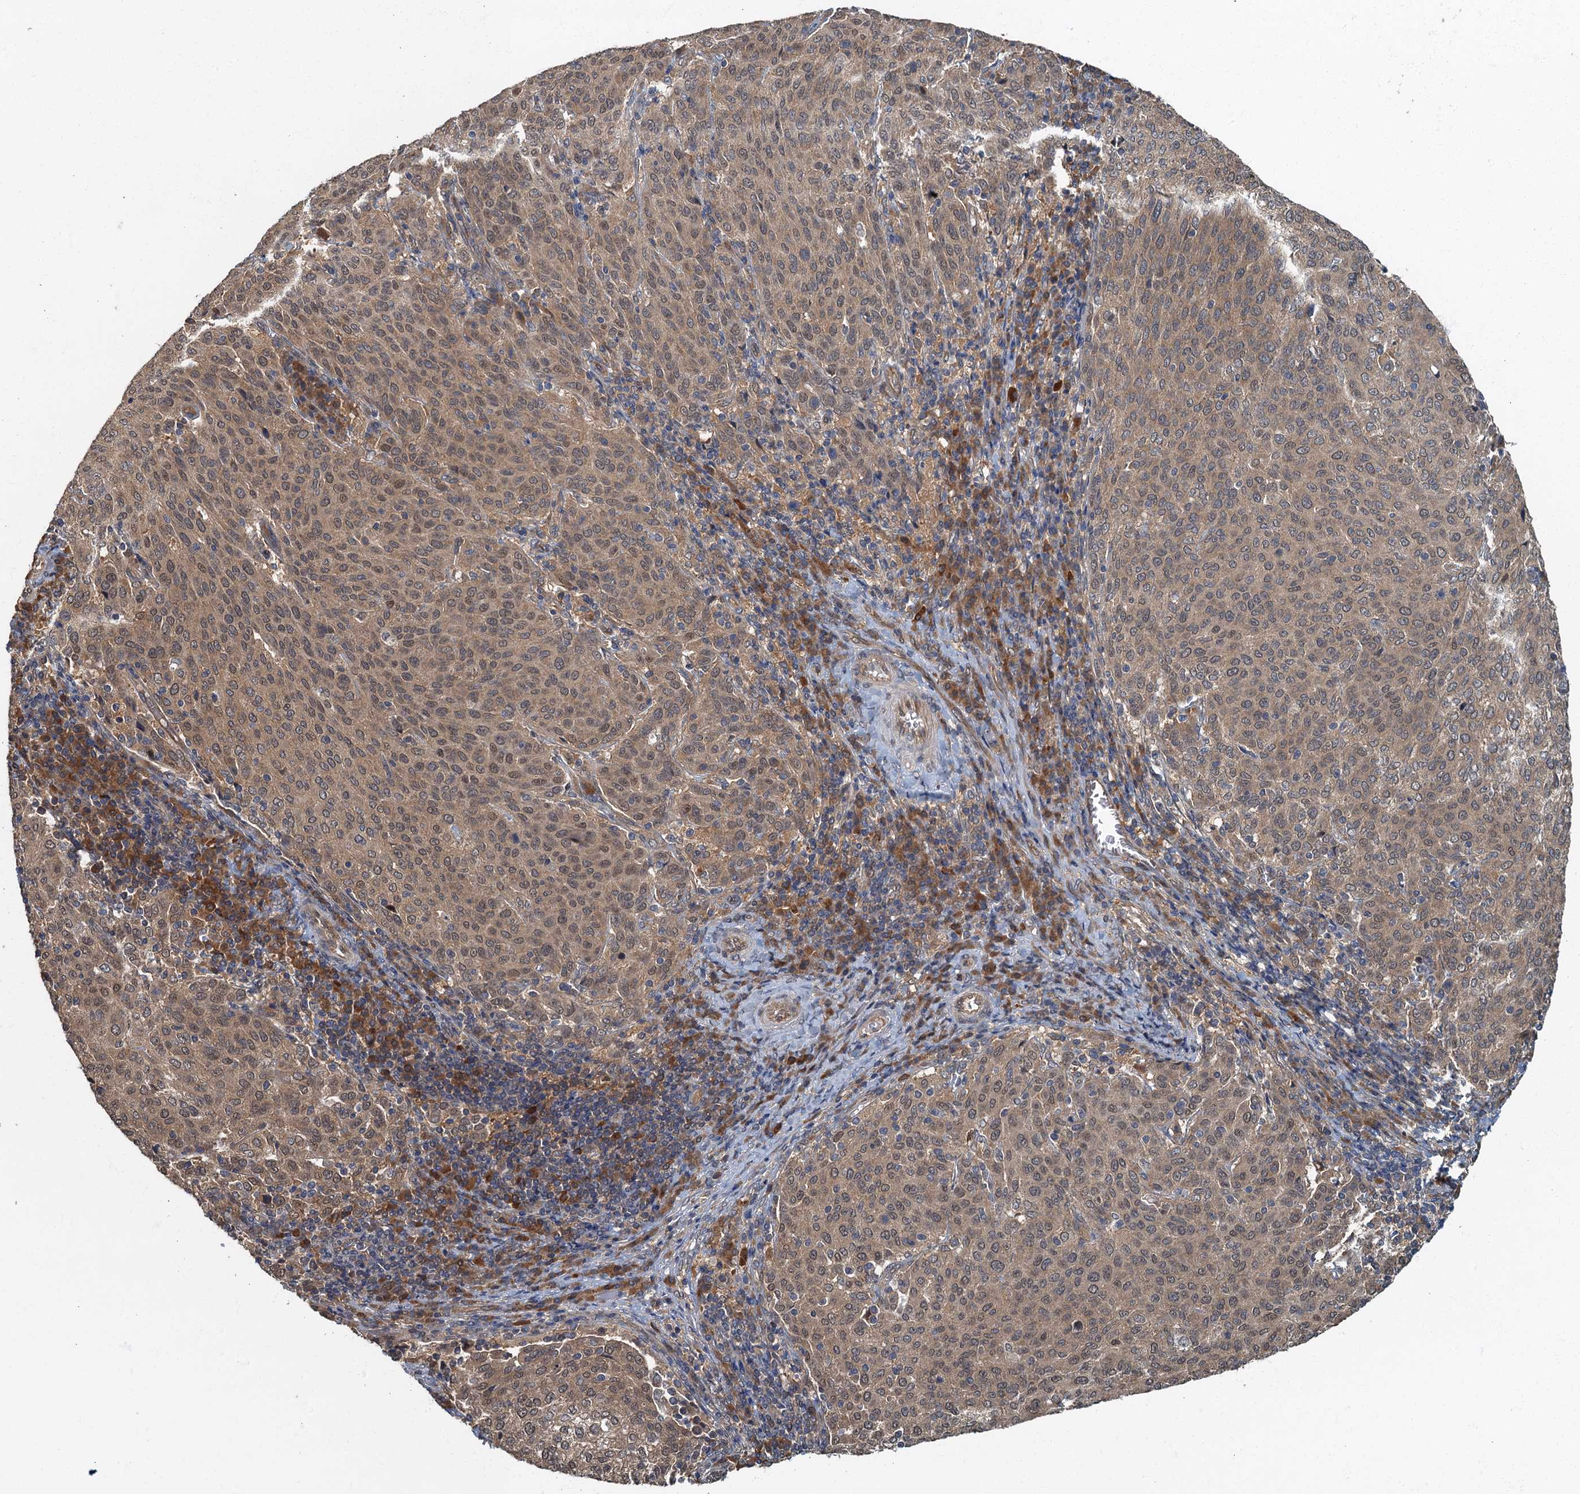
{"staining": {"intensity": "moderate", "quantity": ">75%", "location": "cytoplasmic/membranous,nuclear"}, "tissue": "cervical cancer", "cell_type": "Tumor cells", "image_type": "cancer", "snomed": [{"axis": "morphology", "description": "Squamous cell carcinoma, NOS"}, {"axis": "topography", "description": "Cervix"}], "caption": "Human cervical cancer (squamous cell carcinoma) stained with a brown dye demonstrates moderate cytoplasmic/membranous and nuclear positive staining in approximately >75% of tumor cells.", "gene": "TBCK", "patient": {"sex": "female", "age": 46}}